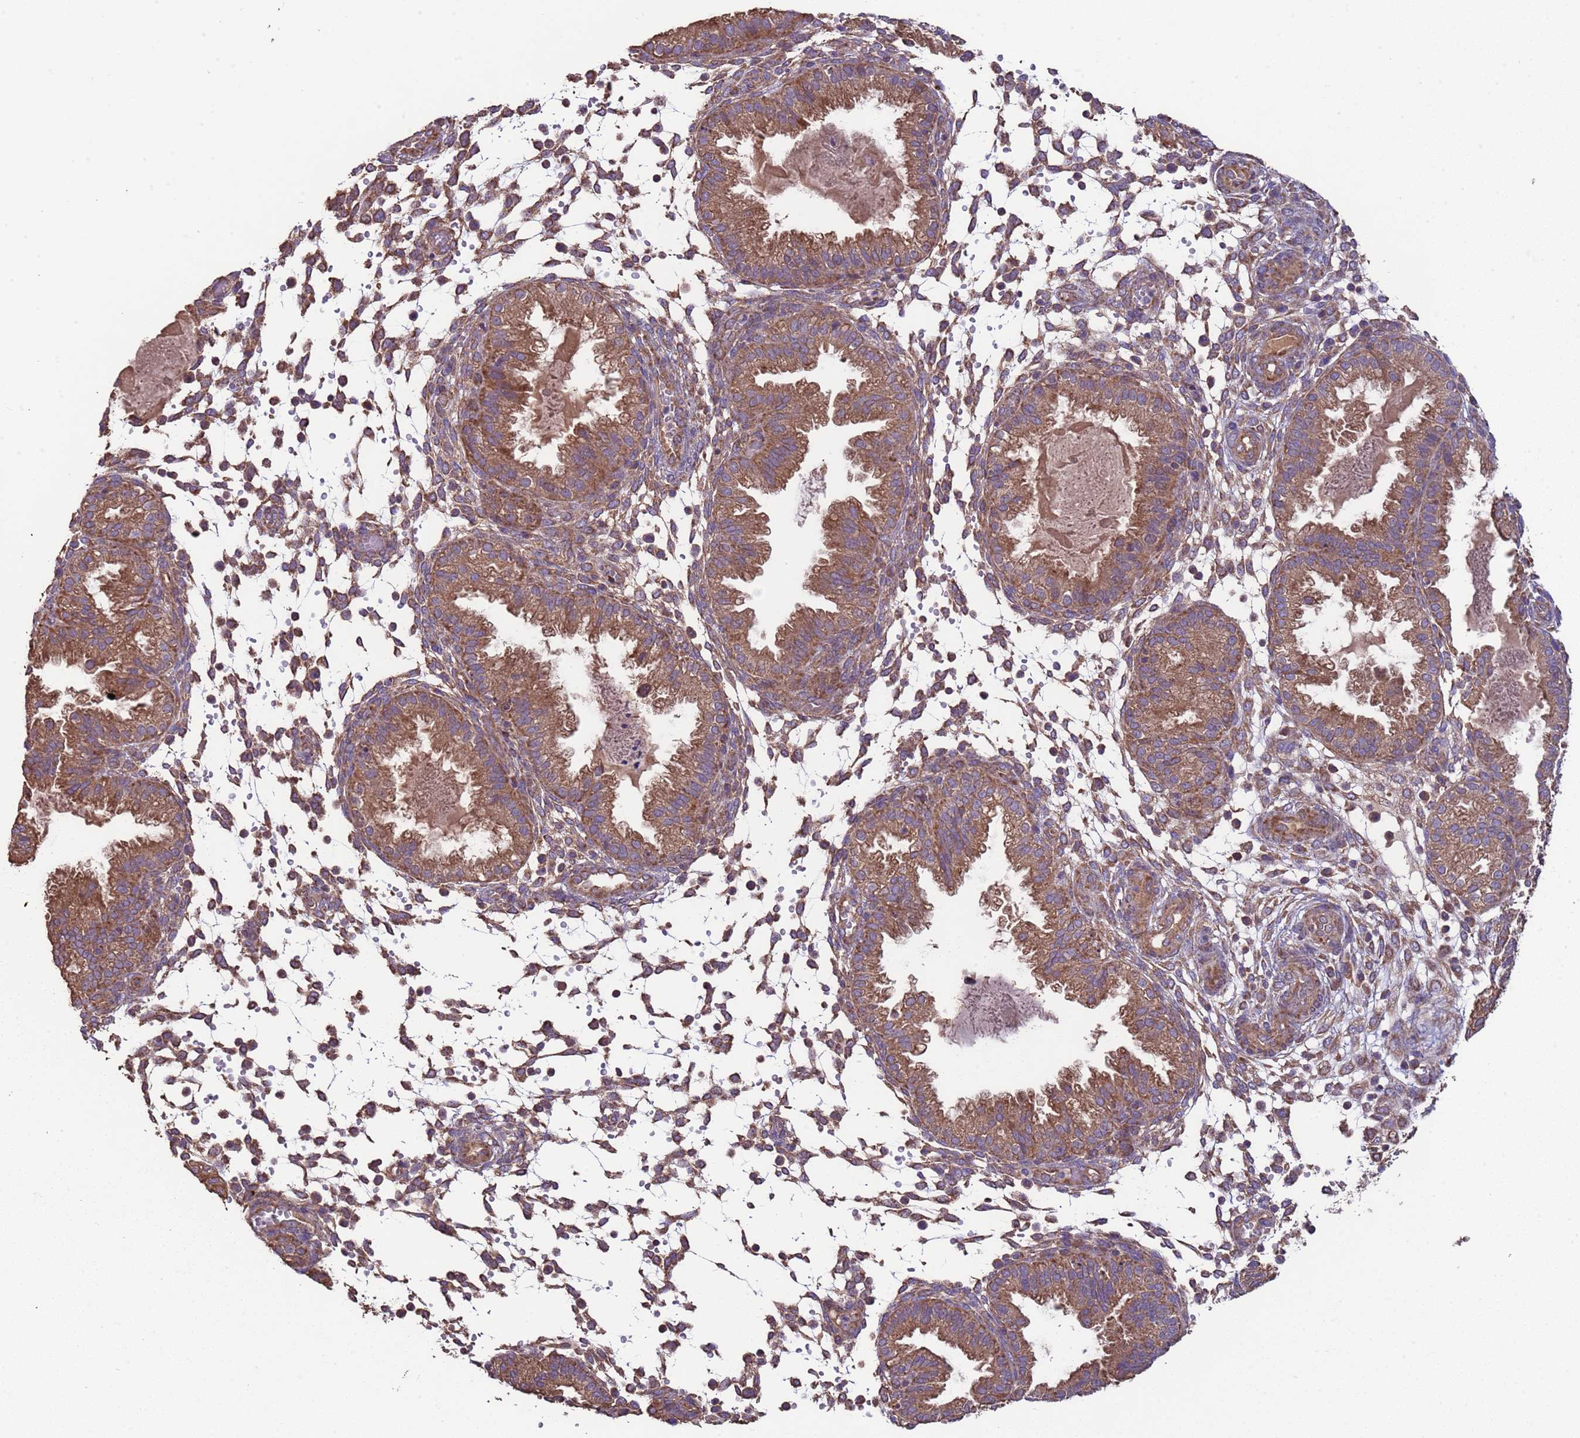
{"staining": {"intensity": "moderate", "quantity": "<25%", "location": "cytoplasmic/membranous"}, "tissue": "endometrium", "cell_type": "Cells in endometrial stroma", "image_type": "normal", "snomed": [{"axis": "morphology", "description": "Normal tissue, NOS"}, {"axis": "topography", "description": "Endometrium"}], "caption": "A high-resolution histopathology image shows IHC staining of unremarkable endometrium, which displays moderate cytoplasmic/membranous positivity in about <25% of cells in endometrial stroma.", "gene": "EEF1AKMT1", "patient": {"sex": "female", "age": 33}}